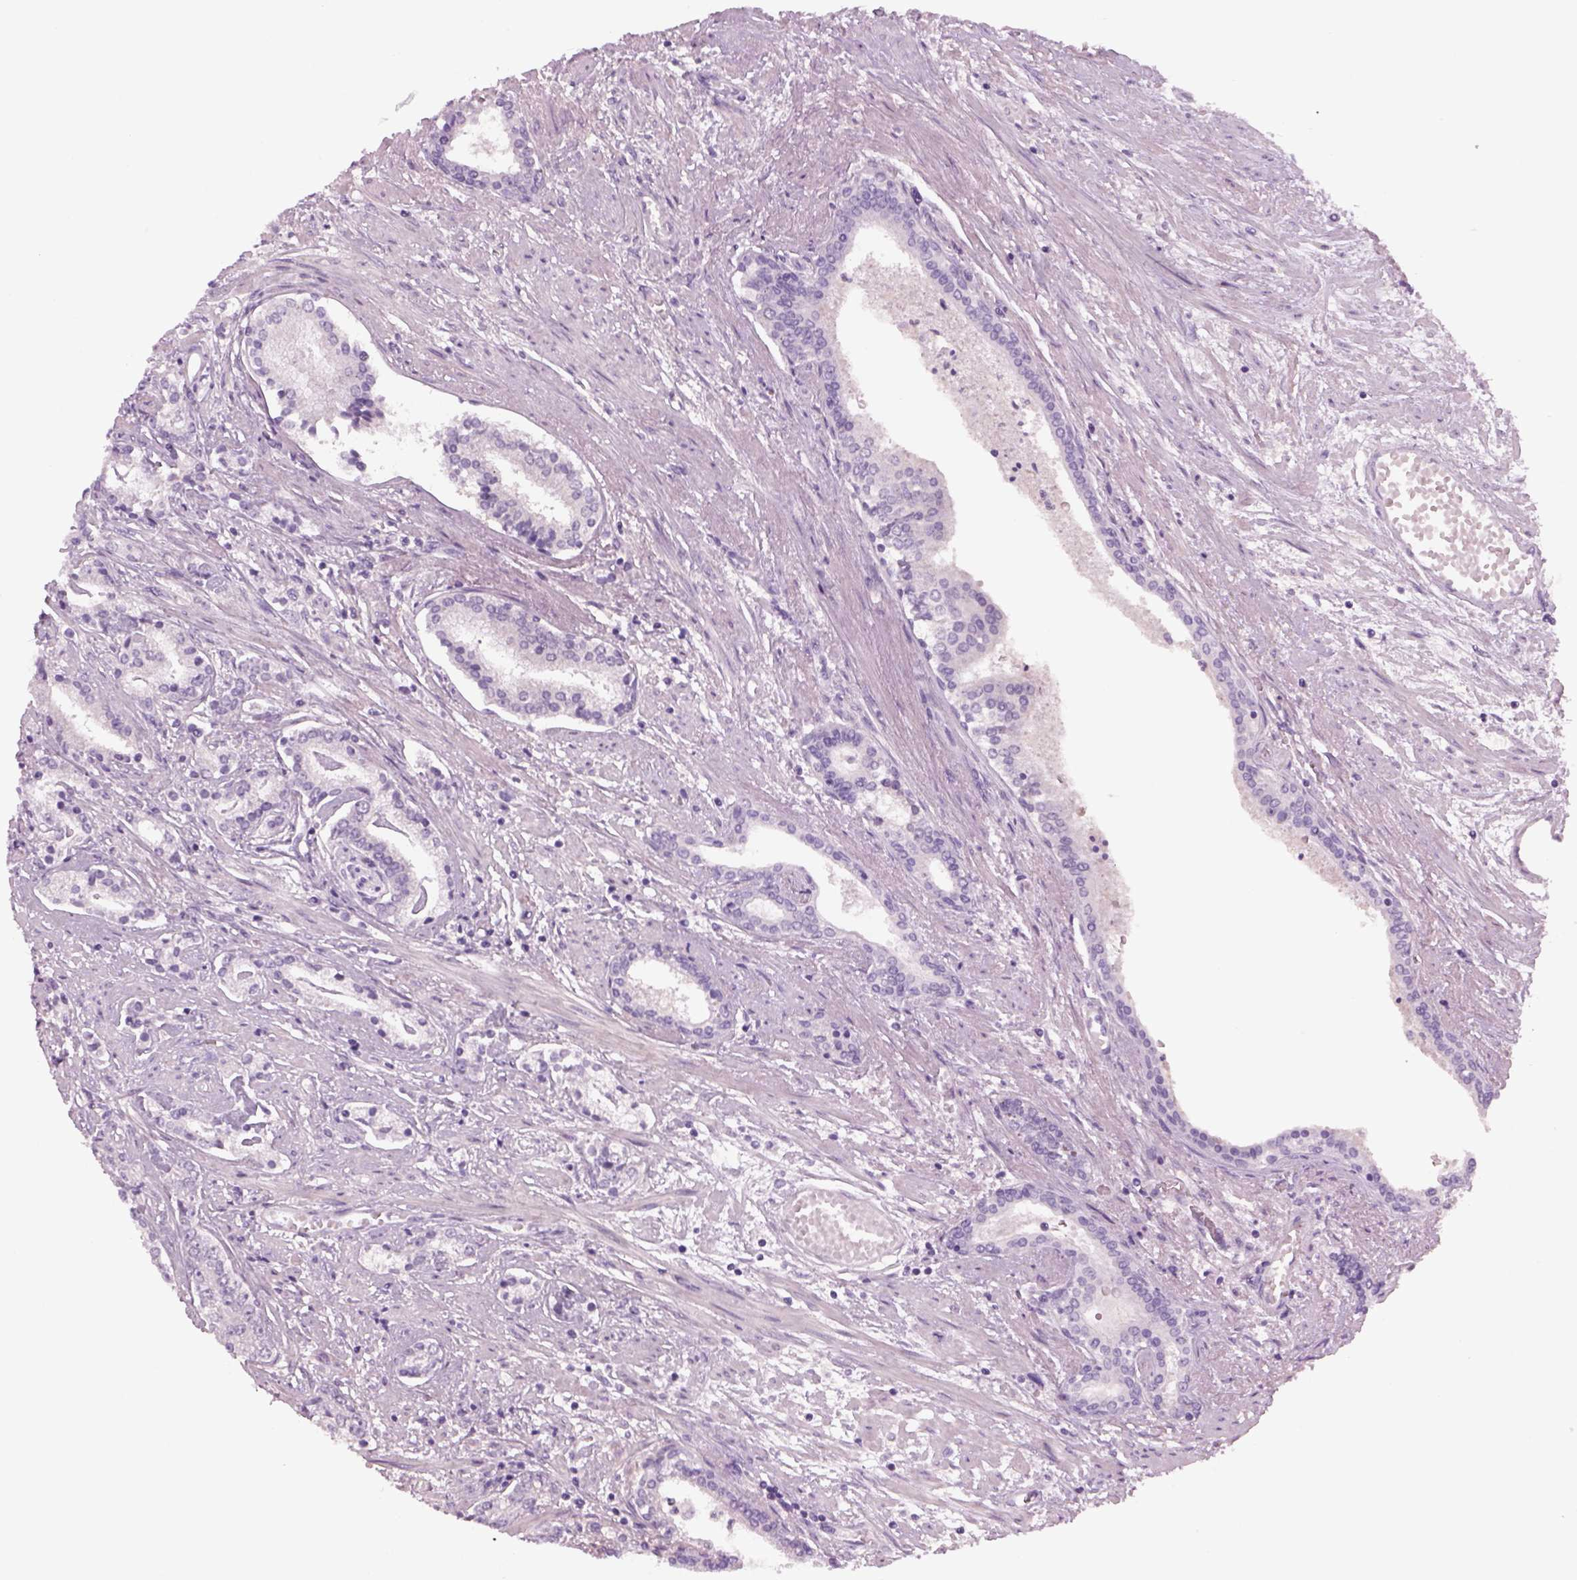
{"staining": {"intensity": "negative", "quantity": "none", "location": "none"}, "tissue": "prostate cancer", "cell_type": "Tumor cells", "image_type": "cancer", "snomed": [{"axis": "morphology", "description": "Adenocarcinoma, NOS"}, {"axis": "topography", "description": "Prostate"}], "caption": "Immunohistochemistry micrograph of neoplastic tissue: adenocarcinoma (prostate) stained with DAB displays no significant protein staining in tumor cells. Nuclei are stained in blue.", "gene": "MDH1B", "patient": {"sex": "male", "age": 64}}